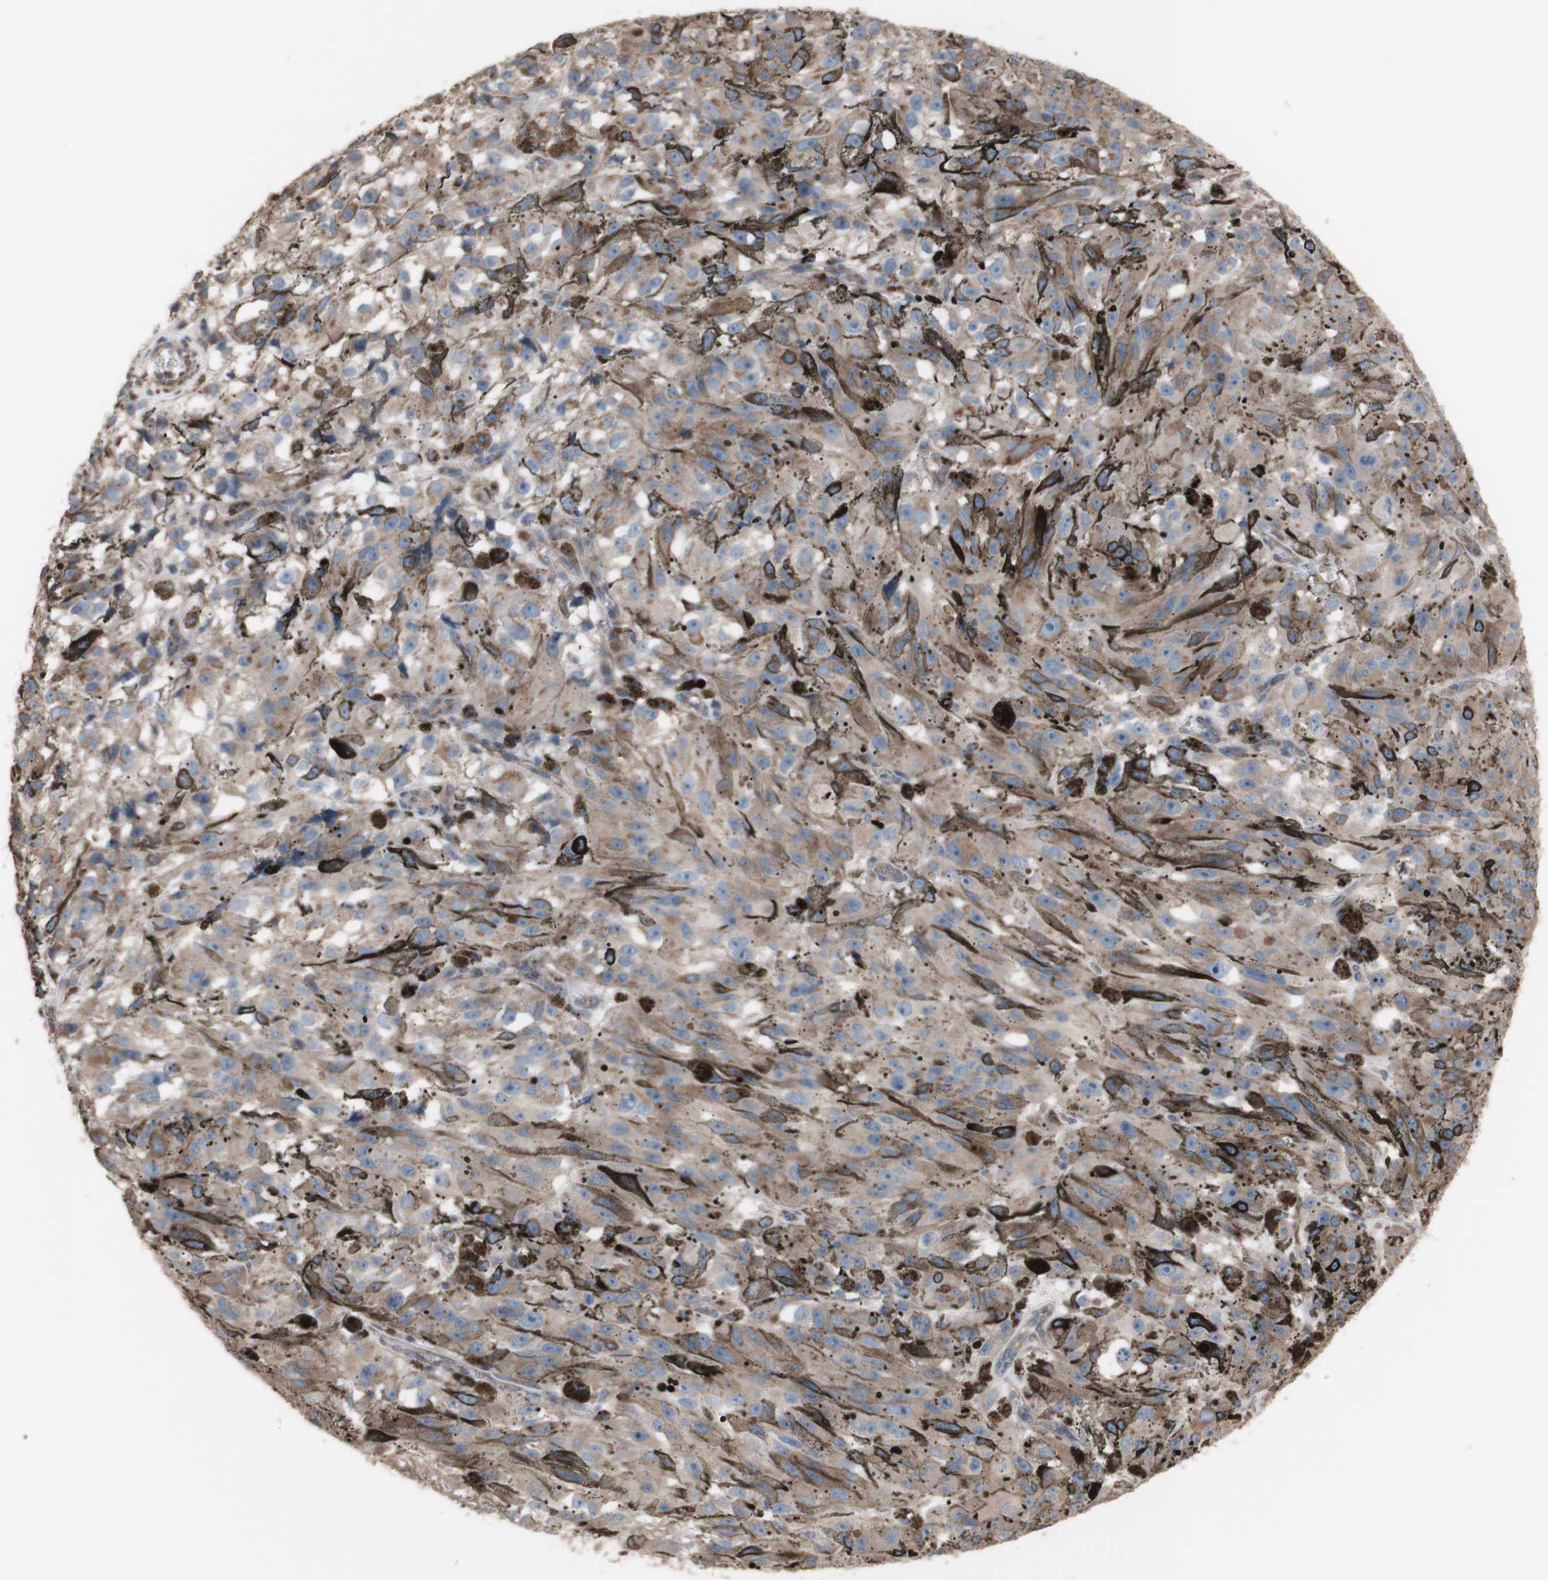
{"staining": {"intensity": "moderate", "quantity": ">75%", "location": "cytoplasmic/membranous"}, "tissue": "melanoma", "cell_type": "Tumor cells", "image_type": "cancer", "snomed": [{"axis": "morphology", "description": "Malignant melanoma, NOS"}, {"axis": "topography", "description": "Skin"}], "caption": "This photomicrograph displays IHC staining of human melanoma, with medium moderate cytoplasmic/membranous expression in approximately >75% of tumor cells.", "gene": "COPB1", "patient": {"sex": "female", "age": 104}}